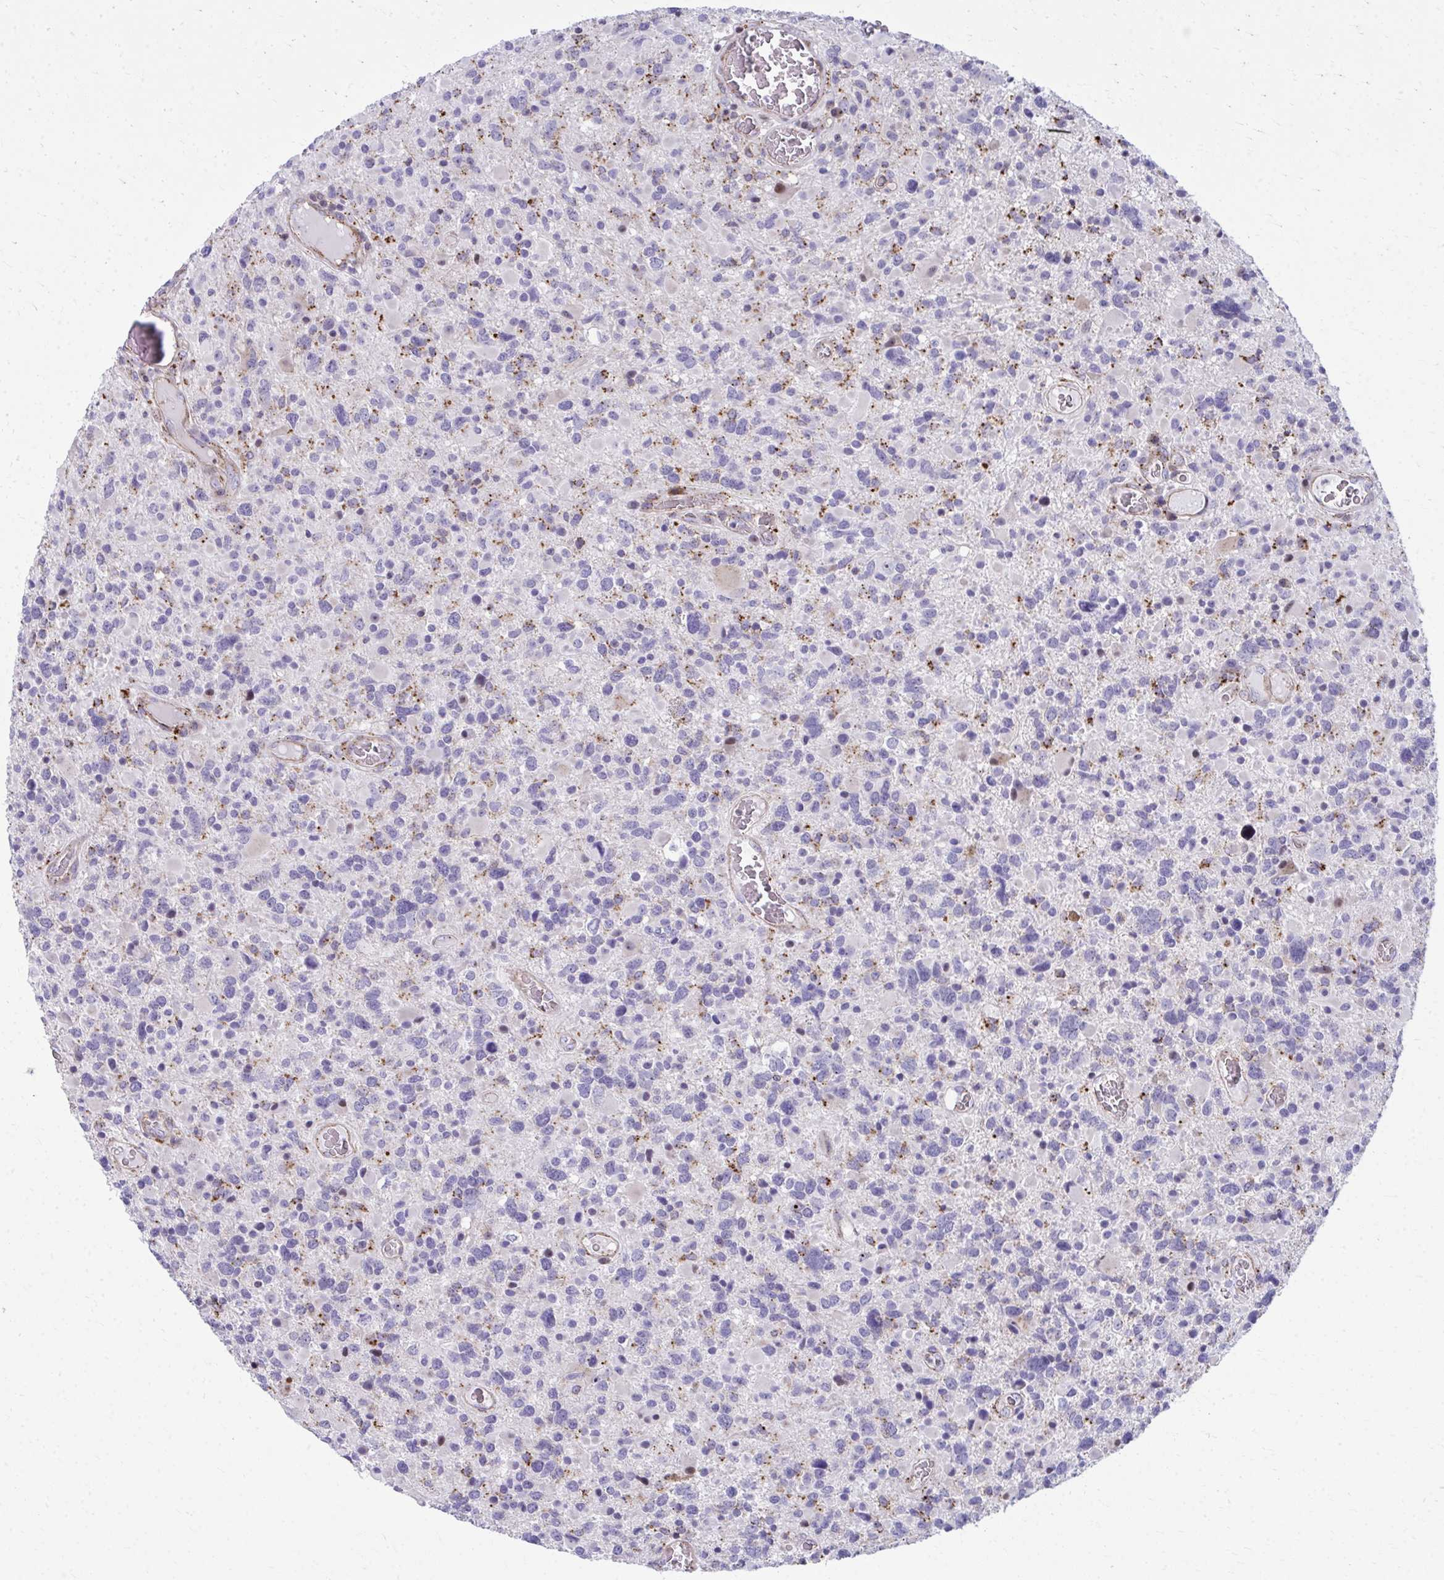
{"staining": {"intensity": "moderate", "quantity": "<25%", "location": "cytoplasmic/membranous"}, "tissue": "glioma", "cell_type": "Tumor cells", "image_type": "cancer", "snomed": [{"axis": "morphology", "description": "Glioma, malignant, High grade"}, {"axis": "topography", "description": "Brain"}], "caption": "Immunohistochemistry of malignant high-grade glioma exhibits low levels of moderate cytoplasmic/membranous staining in approximately <25% of tumor cells. (brown staining indicates protein expression, while blue staining denotes nuclei).", "gene": "LRRC4B", "patient": {"sex": "female", "age": 40}}